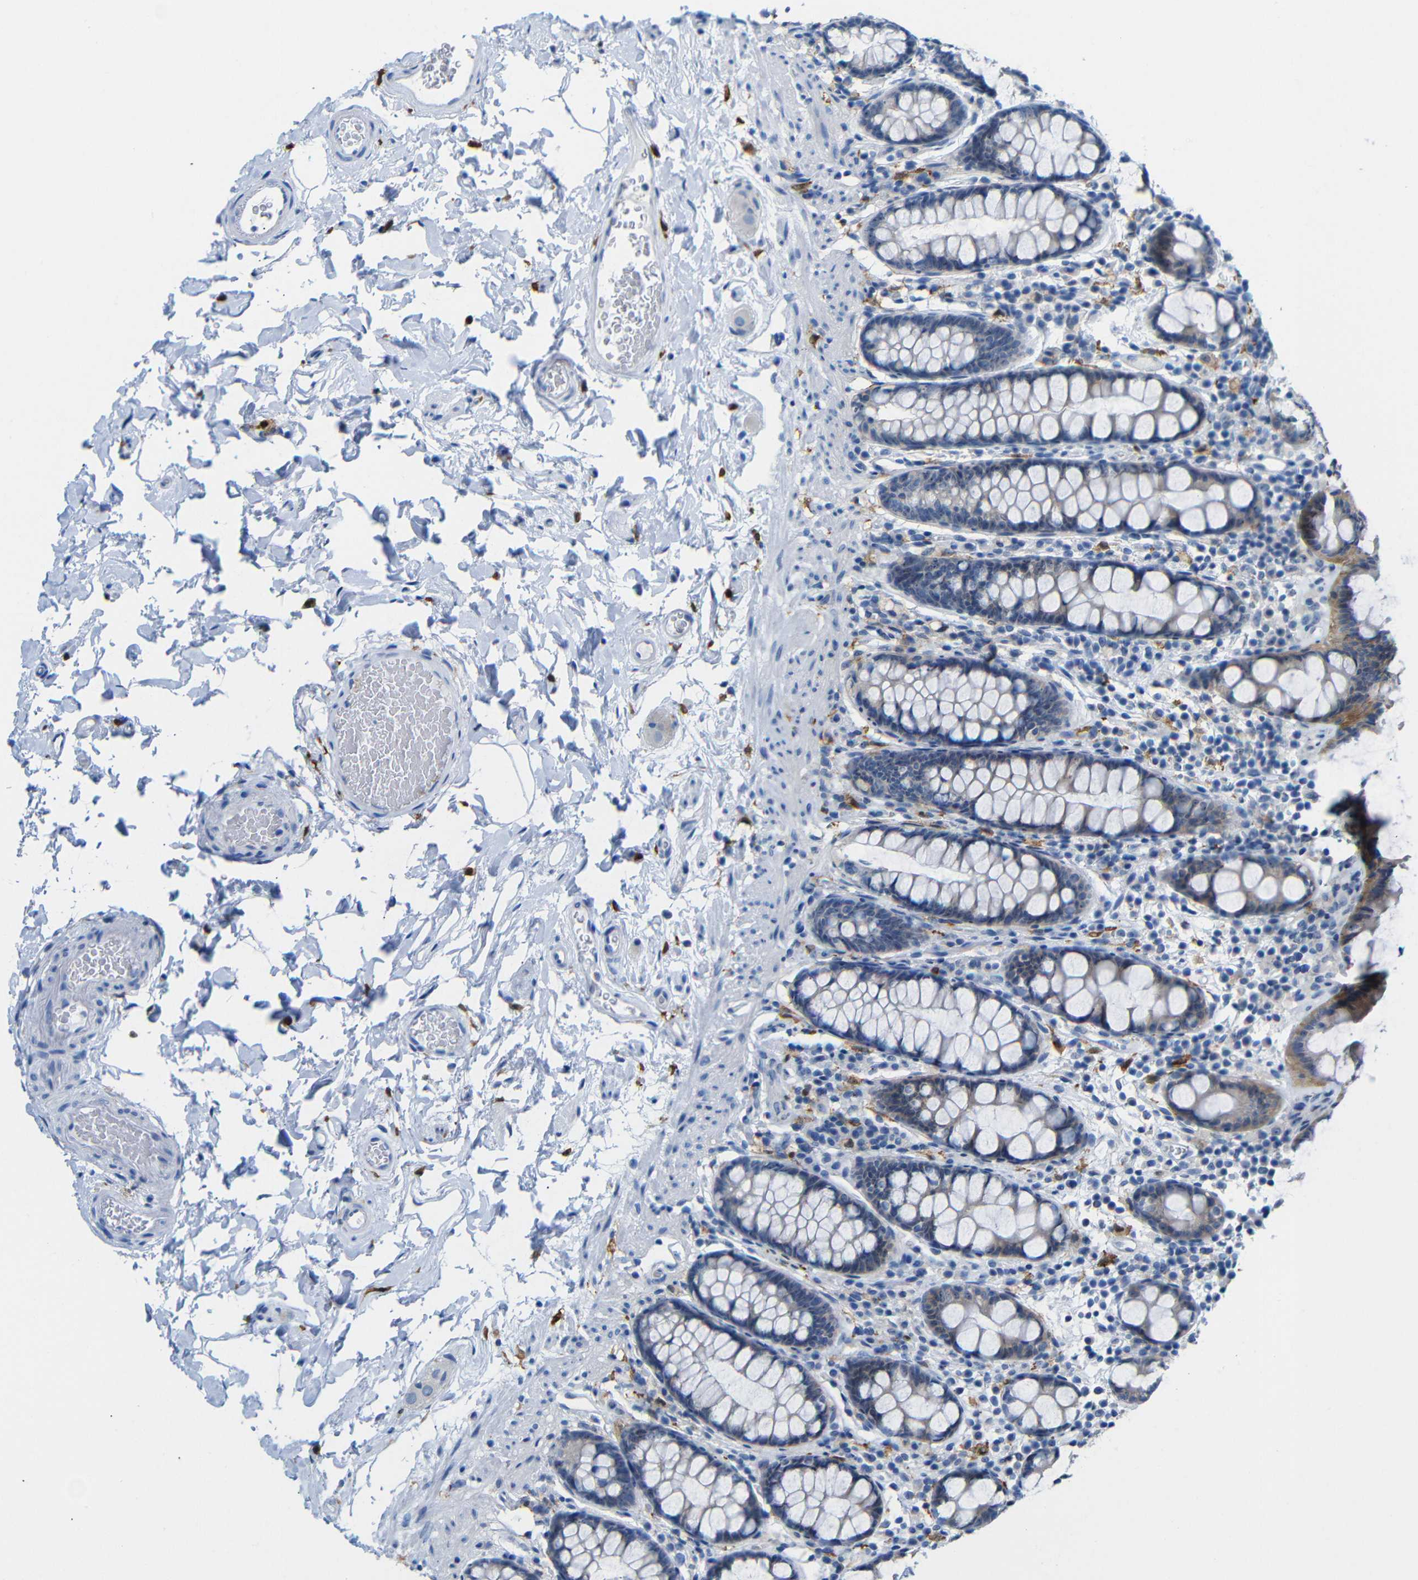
{"staining": {"intensity": "negative", "quantity": "none", "location": "none"}, "tissue": "colon", "cell_type": "Endothelial cells", "image_type": "normal", "snomed": [{"axis": "morphology", "description": "Normal tissue, NOS"}, {"axis": "topography", "description": "Colon"}], "caption": "IHC of unremarkable colon exhibits no staining in endothelial cells.", "gene": "C1orf210", "patient": {"sex": "female", "age": 80}}